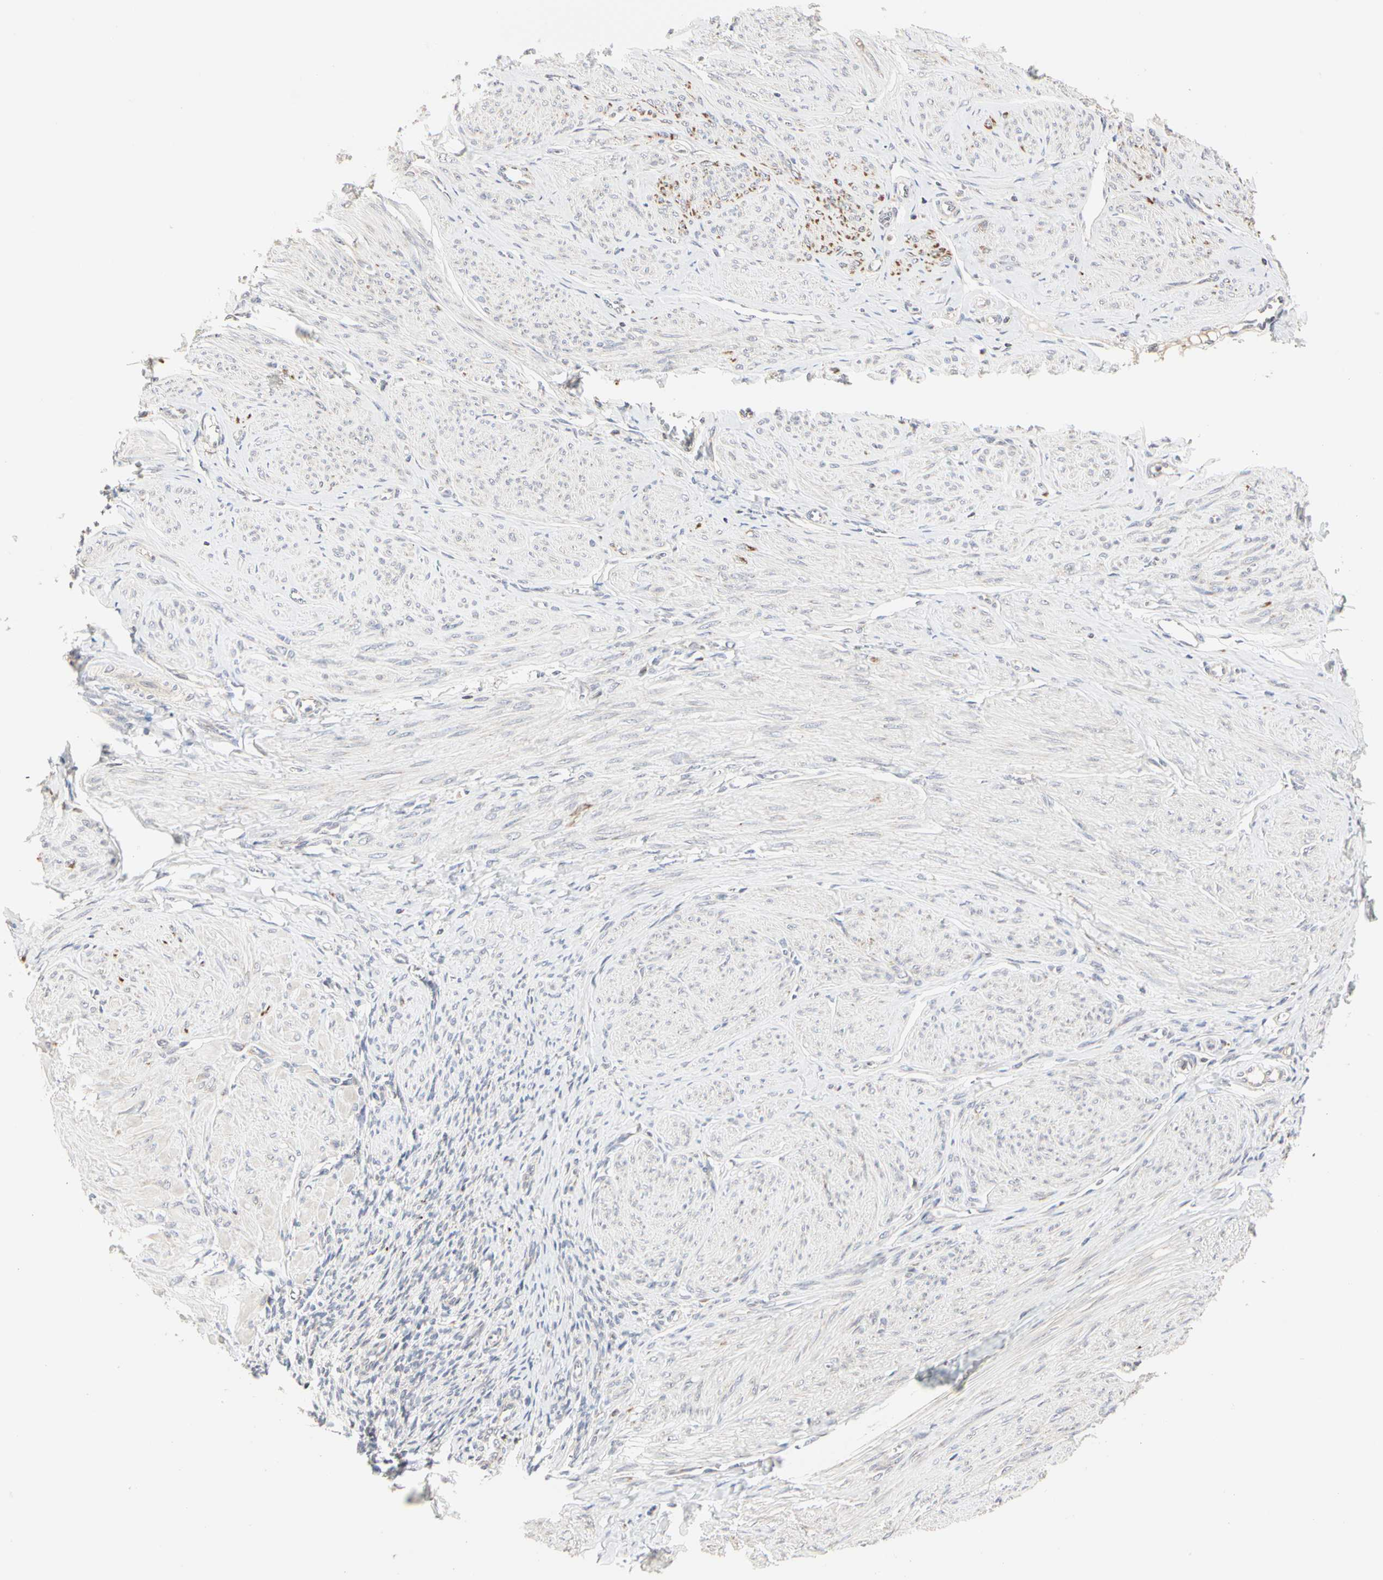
{"staining": {"intensity": "negative", "quantity": "none", "location": "none"}, "tissue": "smooth muscle", "cell_type": "Smooth muscle cells", "image_type": "normal", "snomed": [{"axis": "morphology", "description": "Normal tissue, NOS"}, {"axis": "topography", "description": "Uterus"}], "caption": "This histopathology image is of benign smooth muscle stained with immunohistochemistry to label a protein in brown with the nuclei are counter-stained blue. There is no expression in smooth muscle cells.", "gene": "TSKU", "patient": {"sex": "female", "age": 45}}